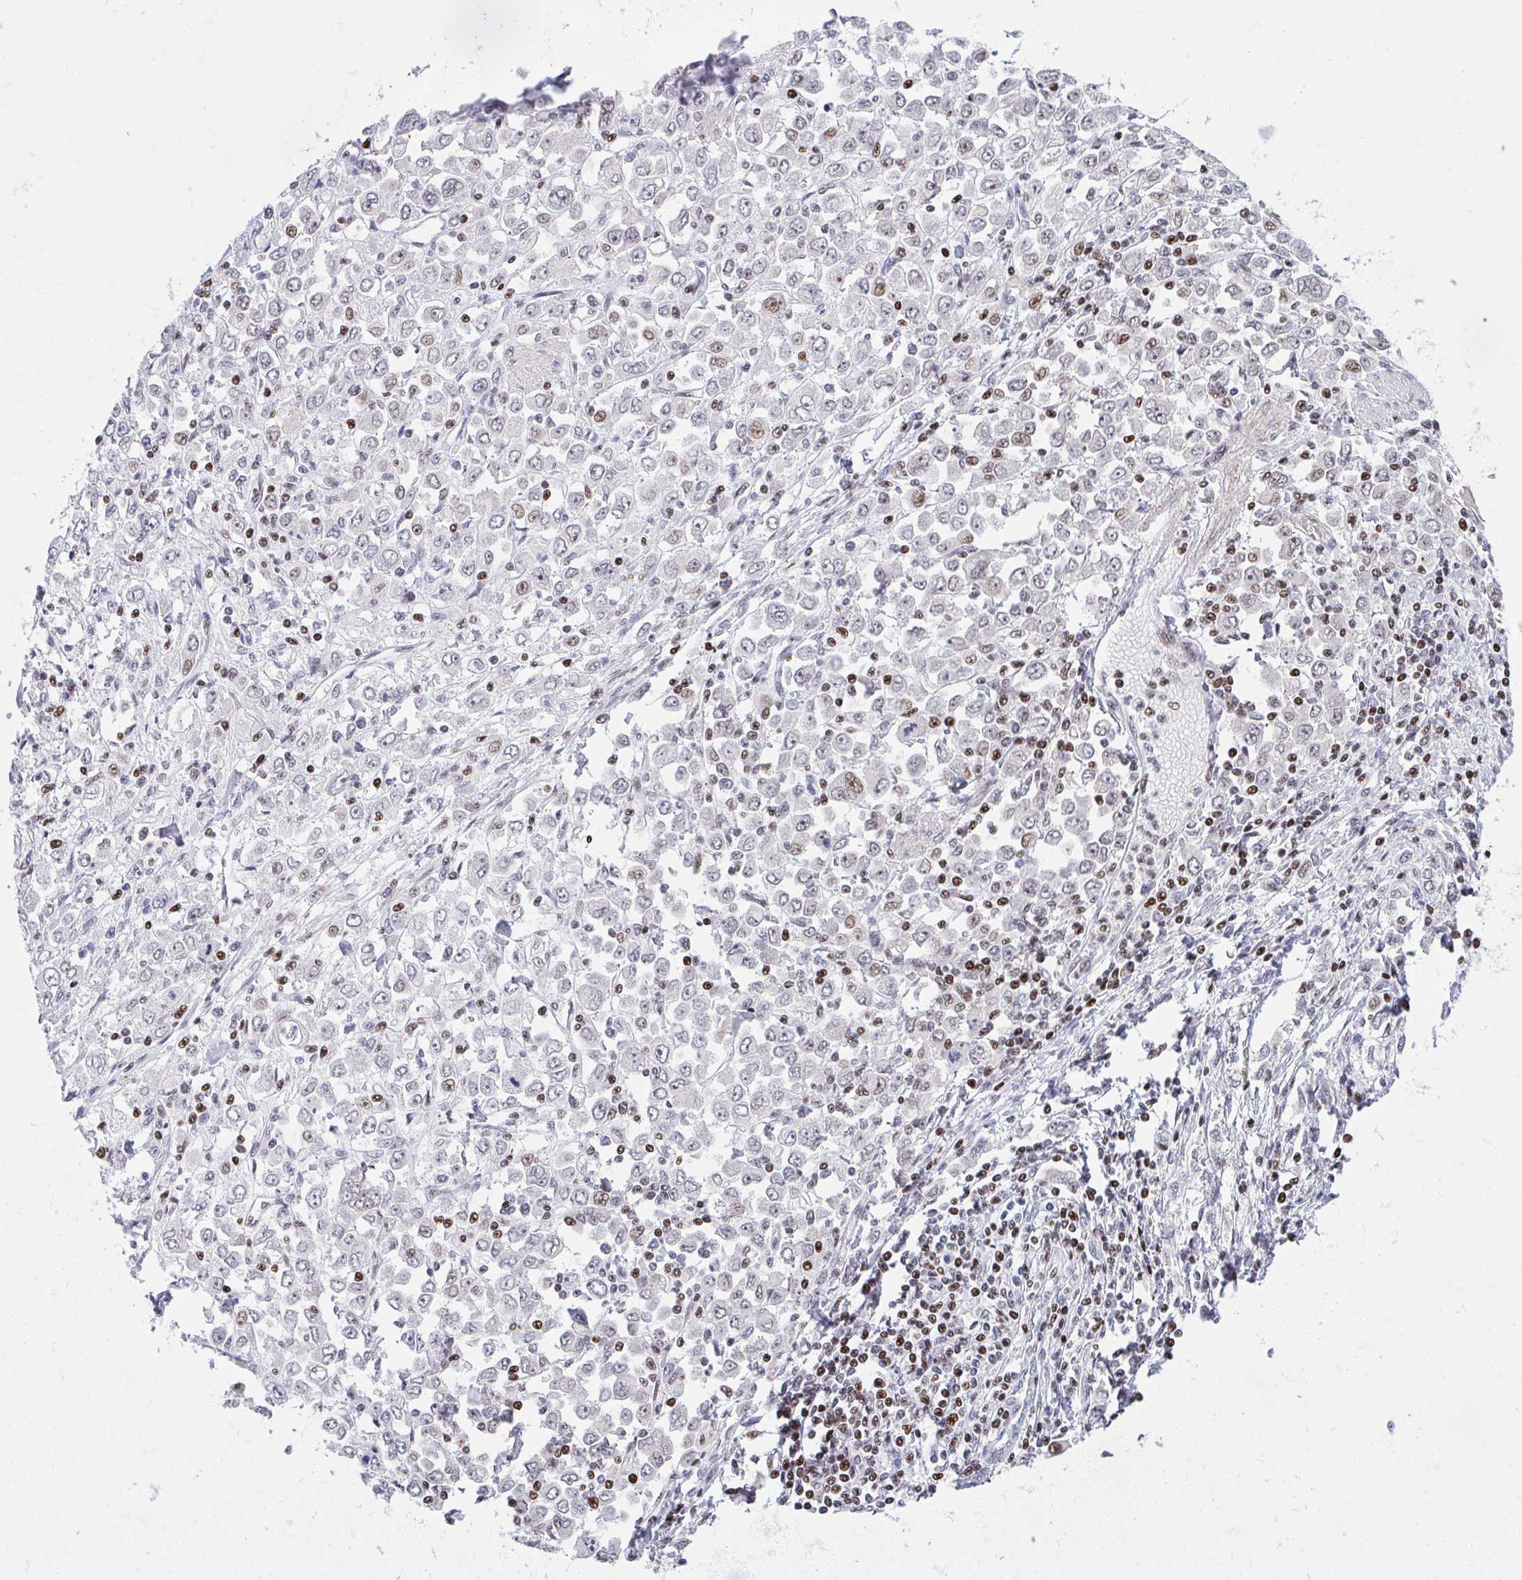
{"staining": {"intensity": "weak", "quantity": "<25%", "location": "nuclear"}, "tissue": "stomach cancer", "cell_type": "Tumor cells", "image_type": "cancer", "snomed": [{"axis": "morphology", "description": "Adenocarcinoma, NOS"}, {"axis": "topography", "description": "Stomach, upper"}], "caption": "Tumor cells are negative for brown protein staining in stomach cancer.", "gene": "C14orf39", "patient": {"sex": "male", "age": 70}}